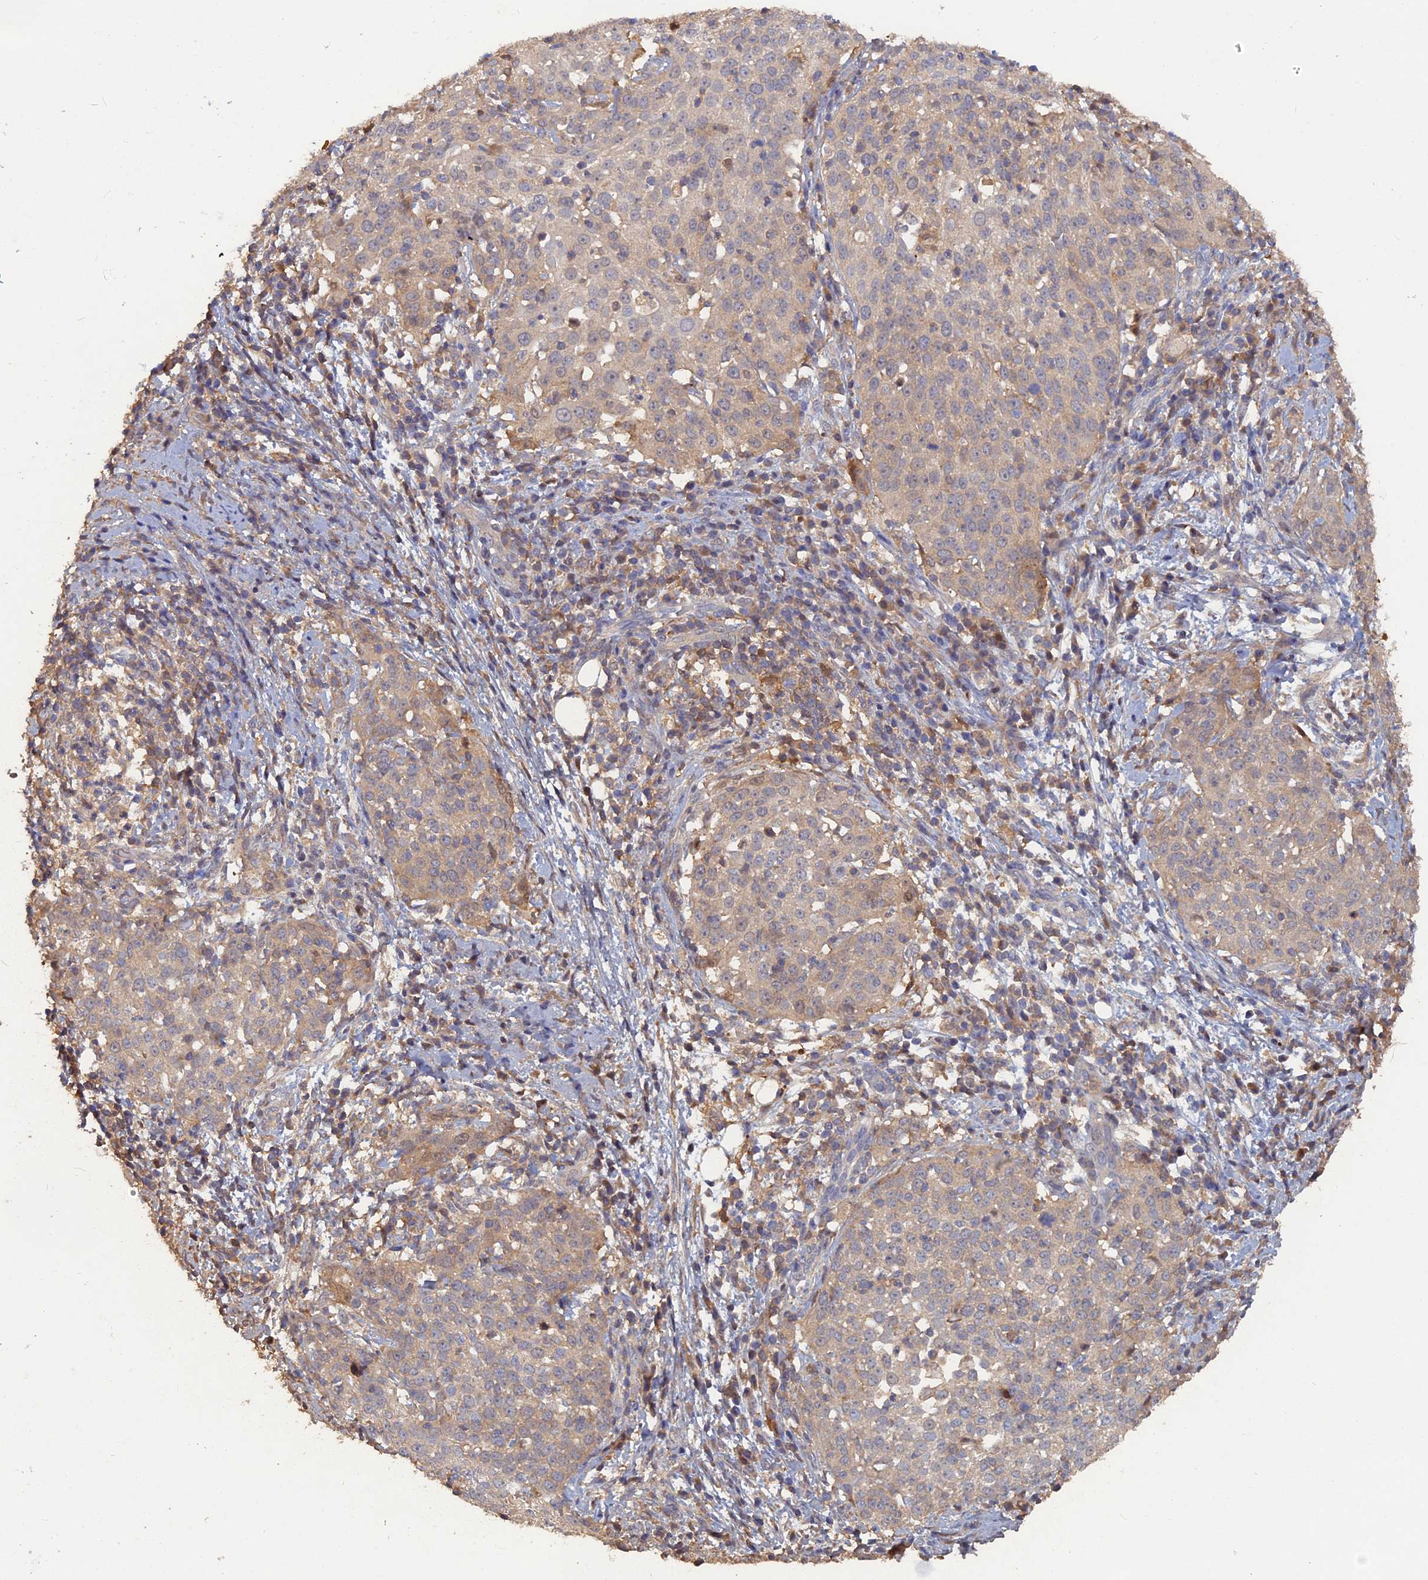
{"staining": {"intensity": "weak", "quantity": "<25%", "location": "cytoplasmic/membranous"}, "tissue": "cervical cancer", "cell_type": "Tumor cells", "image_type": "cancer", "snomed": [{"axis": "morphology", "description": "Squamous cell carcinoma, NOS"}, {"axis": "topography", "description": "Cervix"}], "caption": "Immunohistochemistry photomicrograph of neoplastic tissue: cervical cancer (squamous cell carcinoma) stained with DAB (3,3'-diaminobenzidine) shows no significant protein expression in tumor cells.", "gene": "BLVRA", "patient": {"sex": "female", "age": 57}}